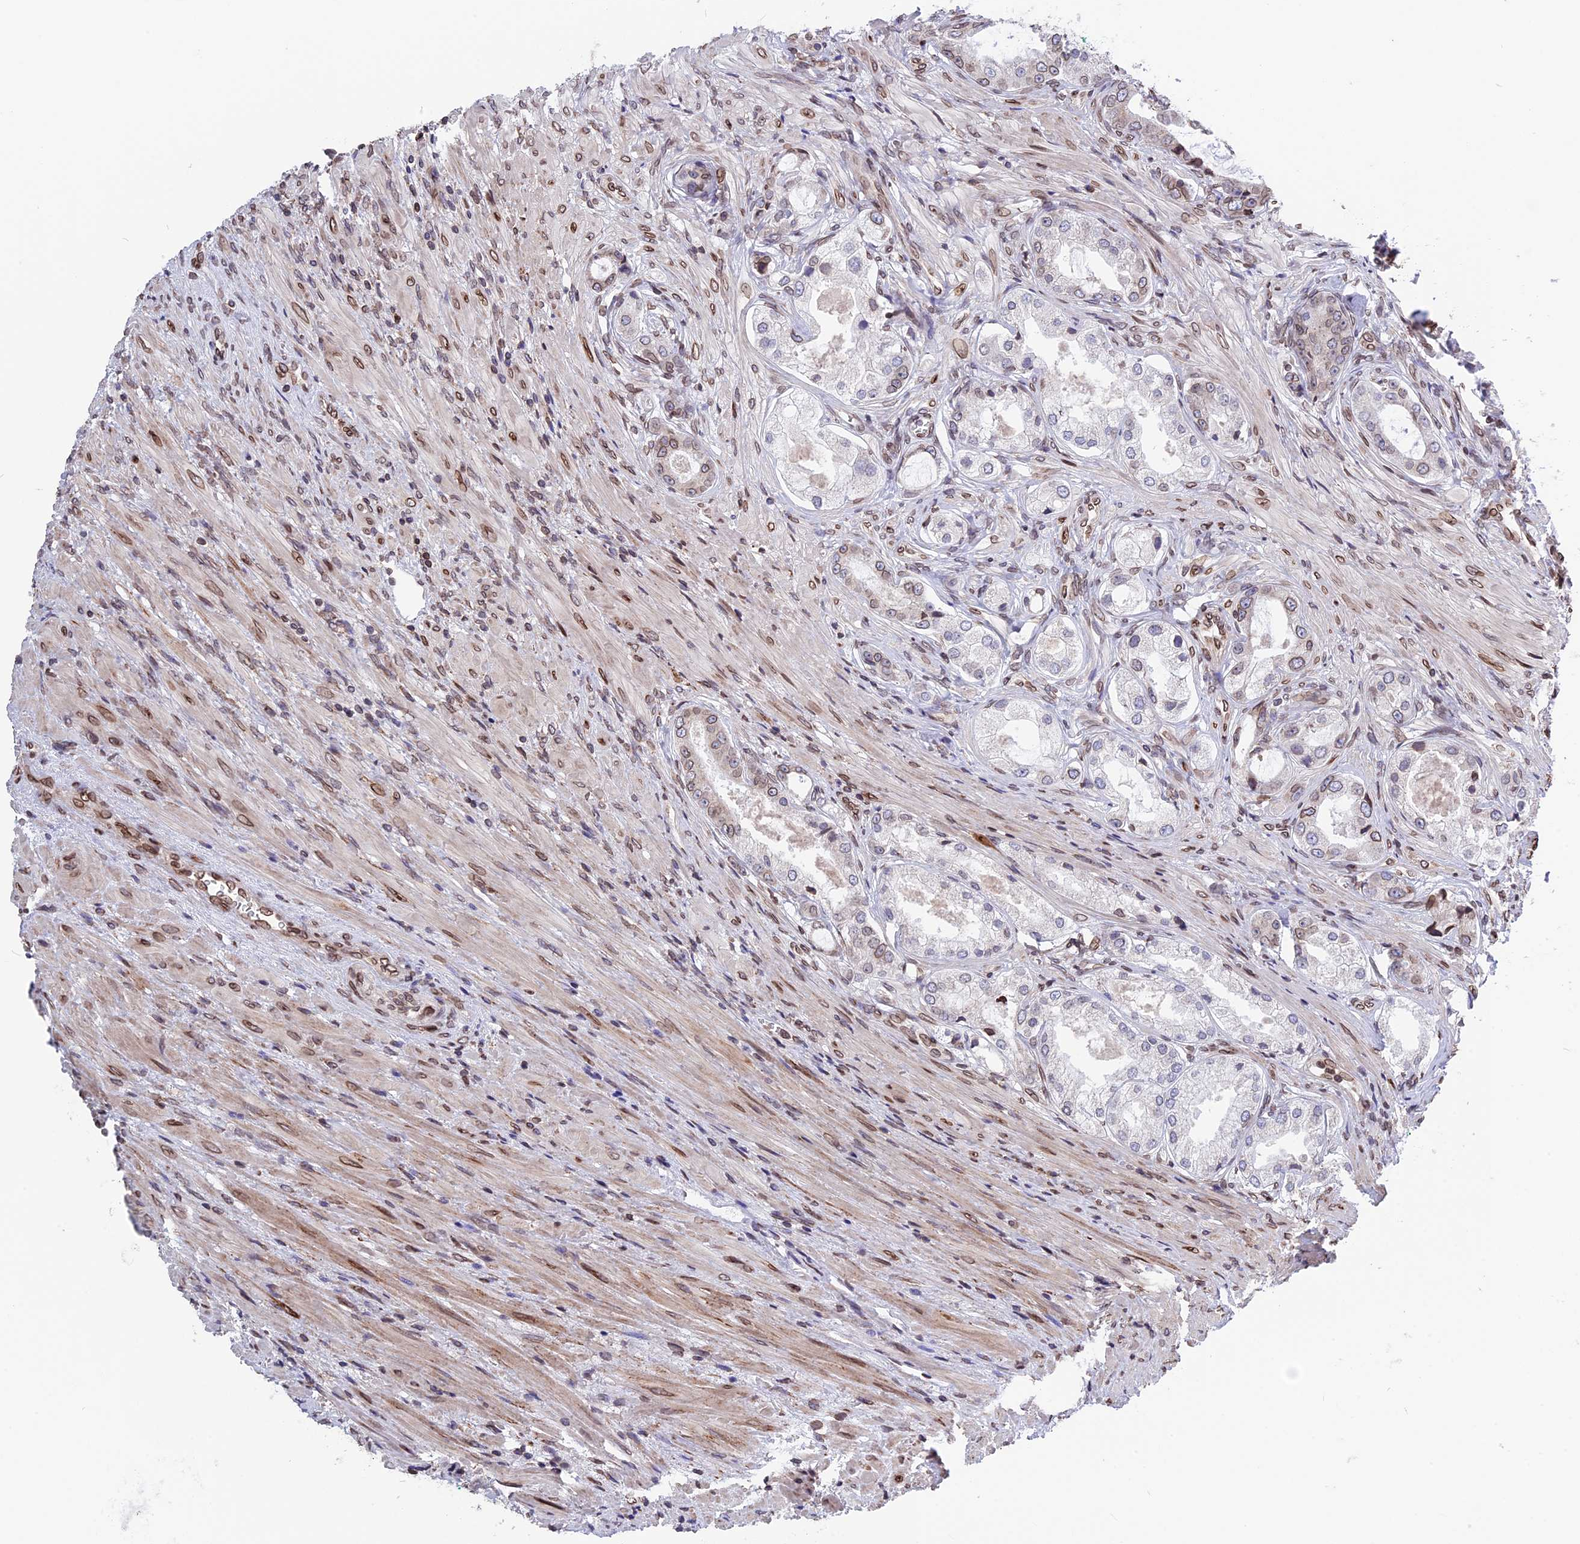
{"staining": {"intensity": "moderate", "quantity": "<25%", "location": "cytoplasmic/membranous,nuclear"}, "tissue": "prostate cancer", "cell_type": "Tumor cells", "image_type": "cancer", "snomed": [{"axis": "morphology", "description": "Adenocarcinoma, Low grade"}, {"axis": "topography", "description": "Prostate"}], "caption": "This is a micrograph of IHC staining of prostate cancer (adenocarcinoma (low-grade)), which shows moderate expression in the cytoplasmic/membranous and nuclear of tumor cells.", "gene": "PTCHD4", "patient": {"sex": "male", "age": 68}}